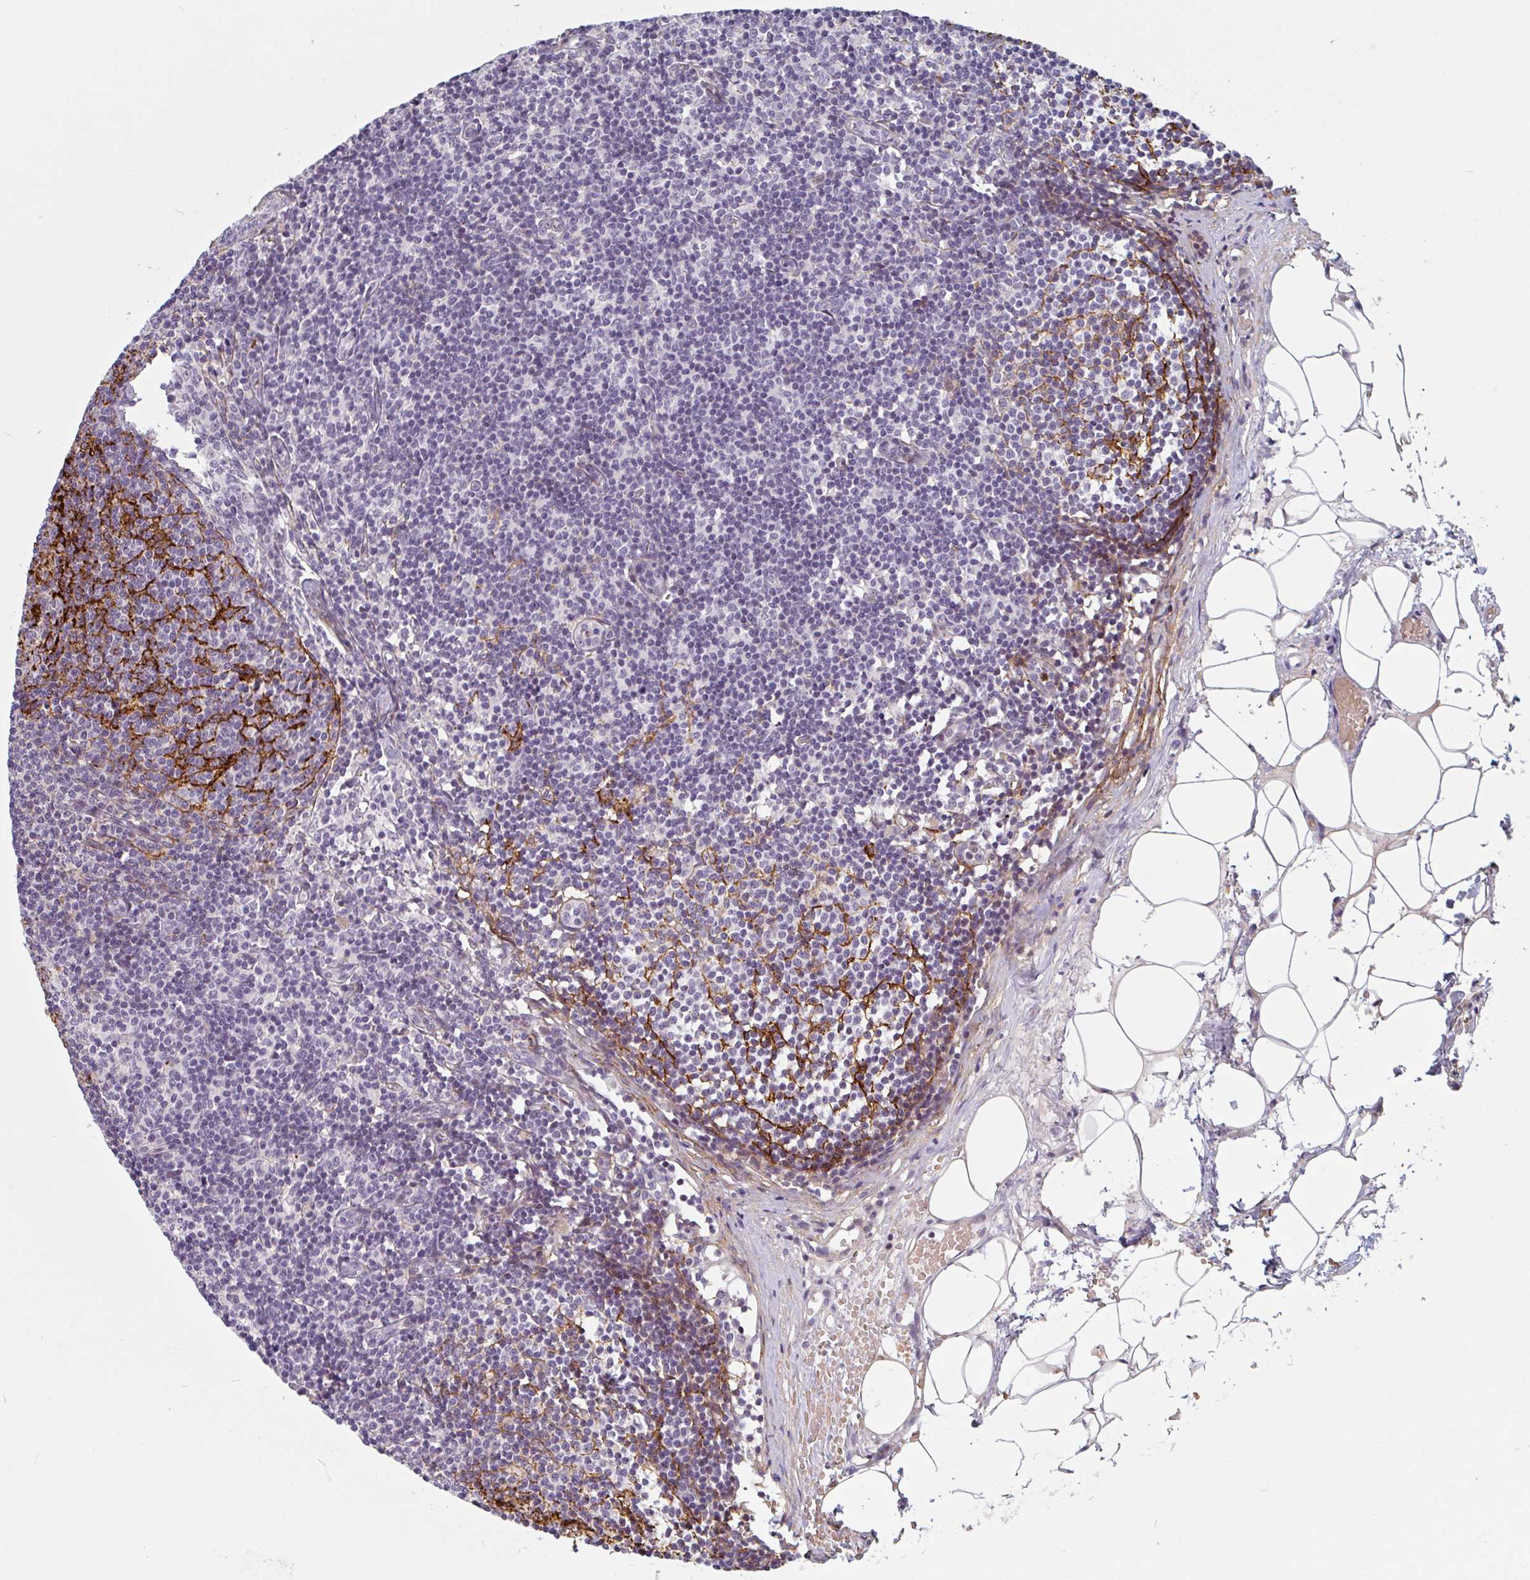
{"staining": {"intensity": "strong", "quantity": "25%-75%", "location": "cytoplasmic/membranous"}, "tissue": "lymph node", "cell_type": "Germinal center cells", "image_type": "normal", "snomed": [{"axis": "morphology", "description": "Normal tissue, NOS"}, {"axis": "topography", "description": "Lymph node"}], "caption": "Immunohistochemical staining of benign human lymph node exhibits strong cytoplasmic/membranous protein positivity in approximately 25%-75% of germinal center cells. The protein of interest is stained brown, and the nuclei are stained in blue (DAB IHC with brightfield microscopy, high magnification).", "gene": "TMEM119", "patient": {"sex": "male", "age": 49}}